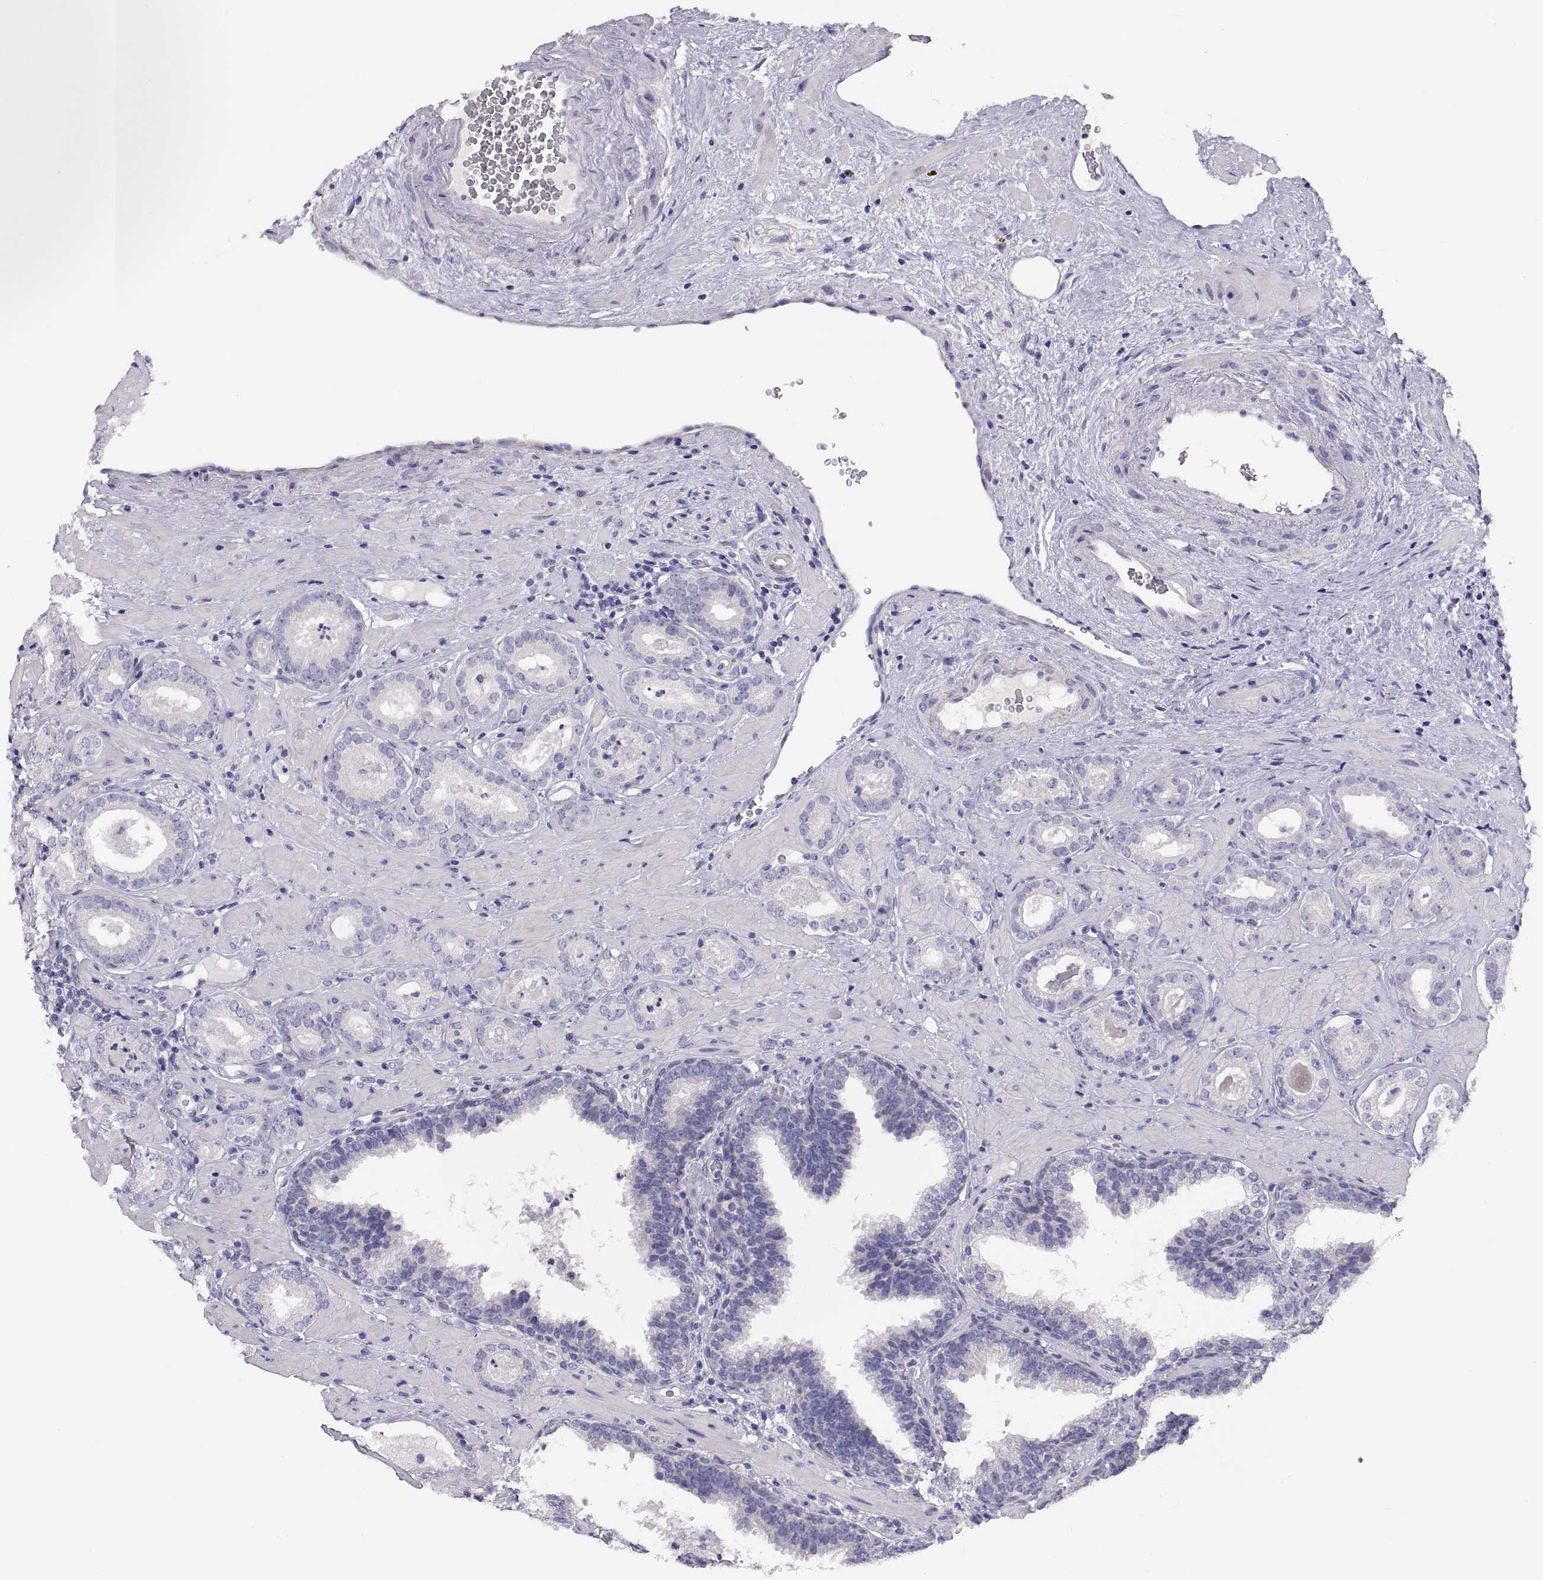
{"staining": {"intensity": "negative", "quantity": "none", "location": "none"}, "tissue": "prostate cancer", "cell_type": "Tumor cells", "image_type": "cancer", "snomed": [{"axis": "morphology", "description": "Adenocarcinoma, Low grade"}, {"axis": "topography", "description": "Prostate"}], "caption": "This is an IHC image of prostate cancer (adenocarcinoma (low-grade)). There is no staining in tumor cells.", "gene": "STRC", "patient": {"sex": "male", "age": 60}}